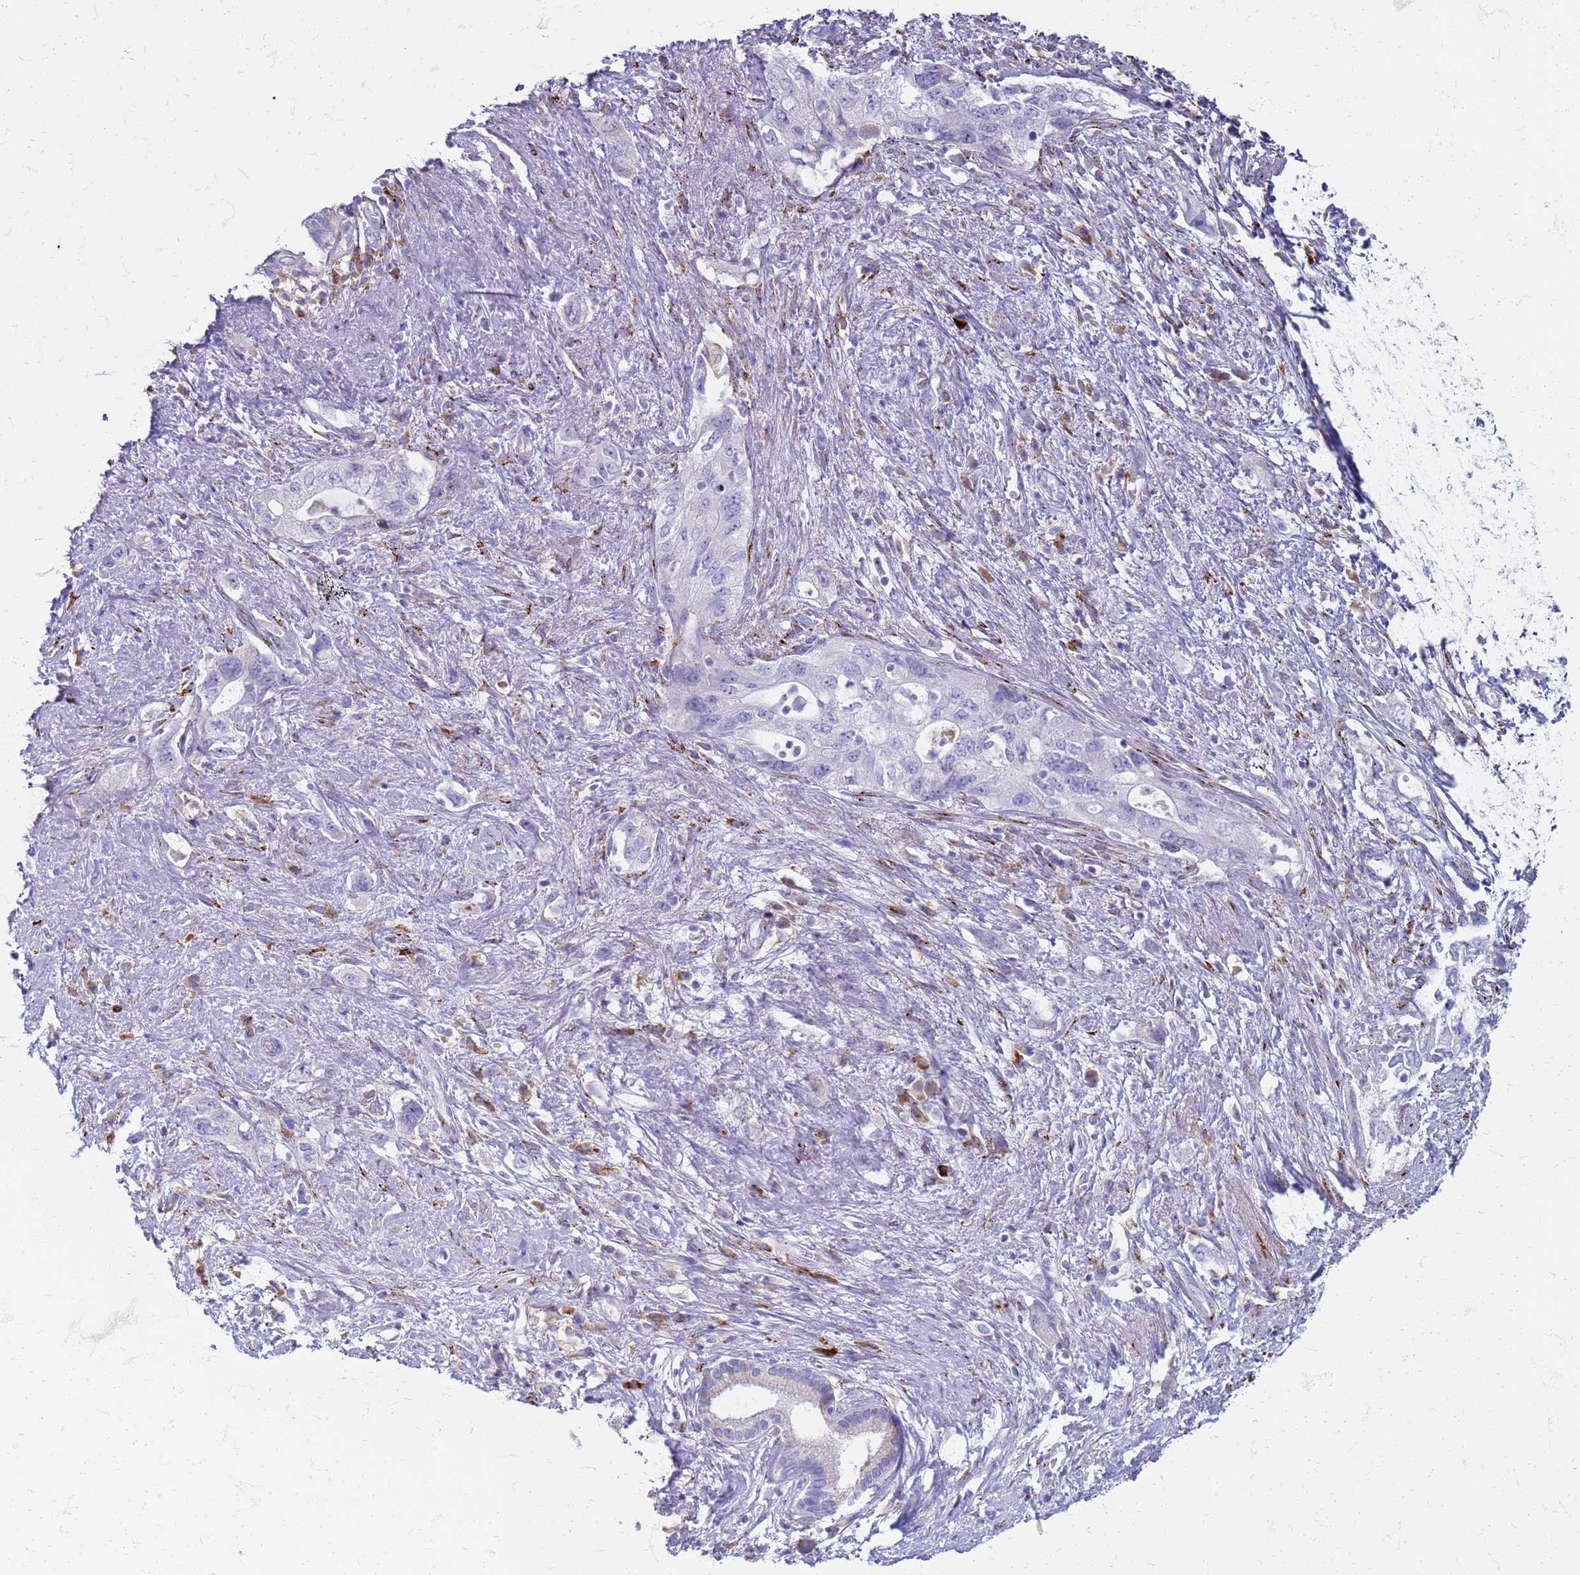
{"staining": {"intensity": "negative", "quantity": "none", "location": "none"}, "tissue": "pancreatic cancer", "cell_type": "Tumor cells", "image_type": "cancer", "snomed": [{"axis": "morphology", "description": "Adenocarcinoma, NOS"}, {"axis": "topography", "description": "Pancreas"}], "caption": "IHC micrograph of human pancreatic cancer (adenocarcinoma) stained for a protein (brown), which demonstrates no expression in tumor cells.", "gene": "PDK3", "patient": {"sex": "female", "age": 73}}